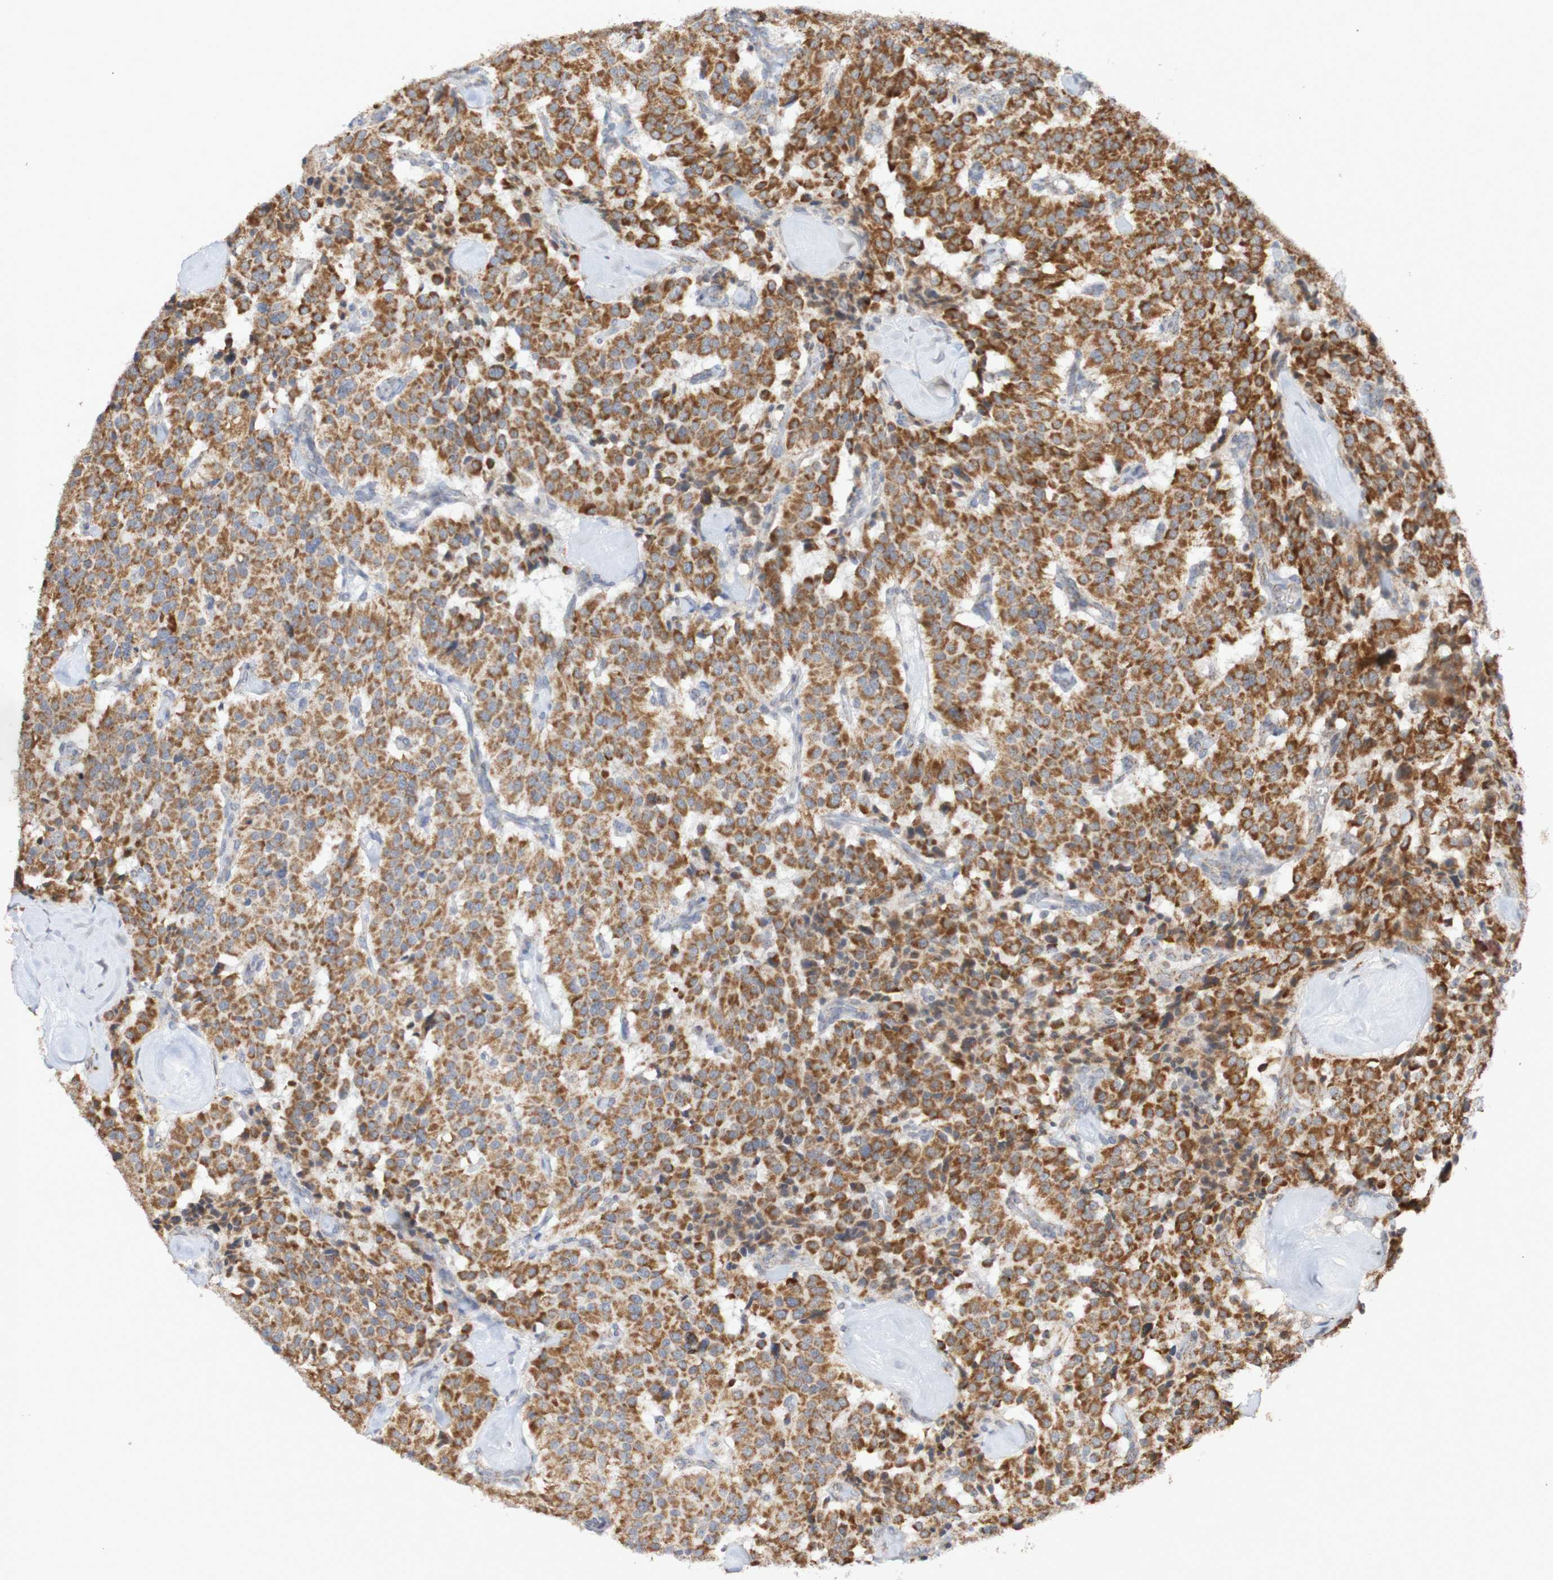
{"staining": {"intensity": "strong", "quantity": ">75%", "location": "cytoplasmic/membranous"}, "tissue": "carcinoid", "cell_type": "Tumor cells", "image_type": "cancer", "snomed": [{"axis": "morphology", "description": "Carcinoid, malignant, NOS"}, {"axis": "topography", "description": "Lung"}], "caption": "Immunohistochemical staining of human malignant carcinoid demonstrates high levels of strong cytoplasmic/membranous staining in about >75% of tumor cells. (Stains: DAB (3,3'-diaminobenzidine) in brown, nuclei in blue, Microscopy: brightfield microscopy at high magnification).", "gene": "DVL1", "patient": {"sex": "male", "age": 30}}